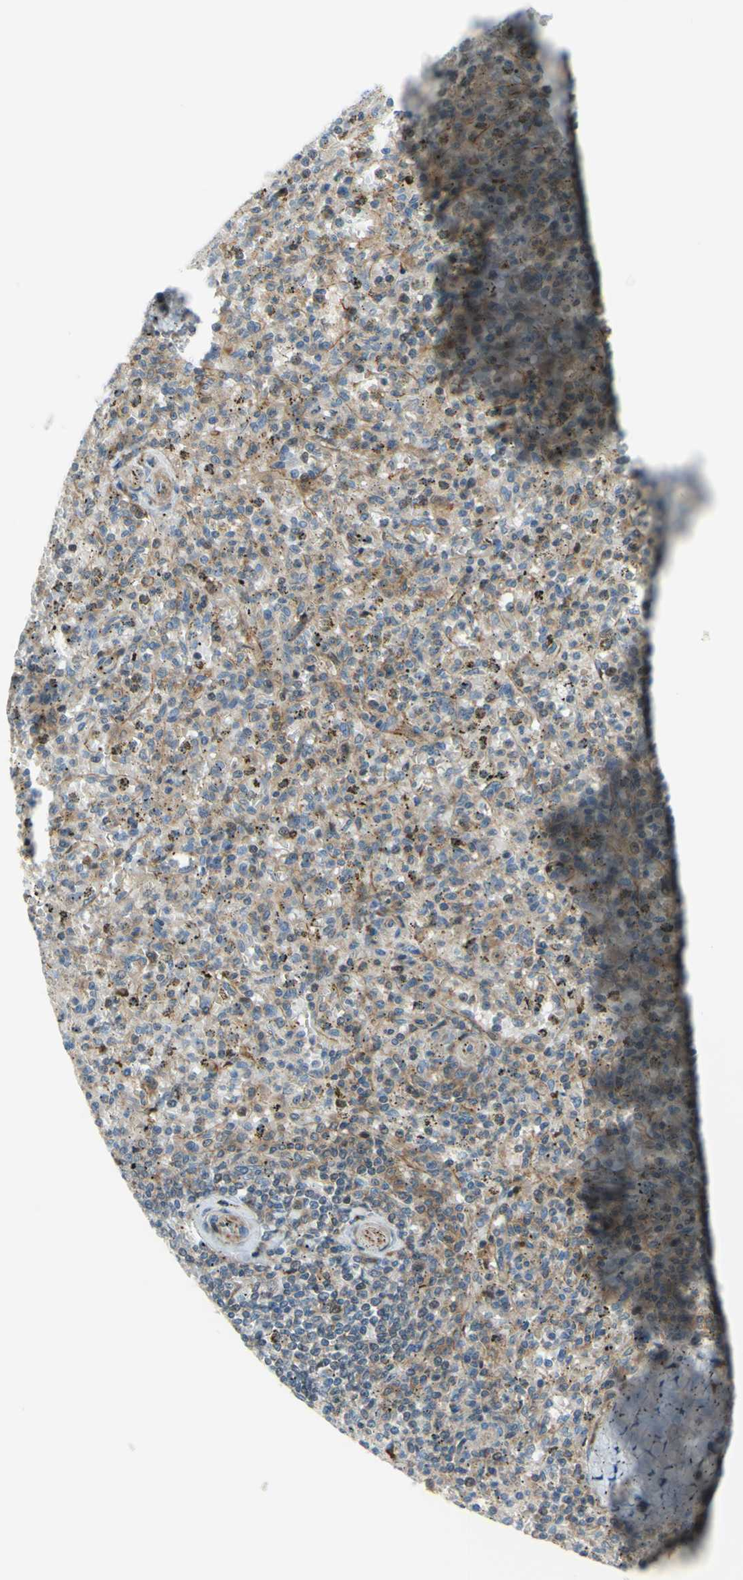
{"staining": {"intensity": "weak", "quantity": "25%-75%", "location": "cytoplasmic/membranous"}, "tissue": "spleen", "cell_type": "Cells in red pulp", "image_type": "normal", "snomed": [{"axis": "morphology", "description": "Normal tissue, NOS"}, {"axis": "topography", "description": "Spleen"}], "caption": "IHC photomicrograph of unremarkable spleen stained for a protein (brown), which demonstrates low levels of weak cytoplasmic/membranous expression in approximately 25%-75% of cells in red pulp.", "gene": "PAK2", "patient": {"sex": "male", "age": 72}}